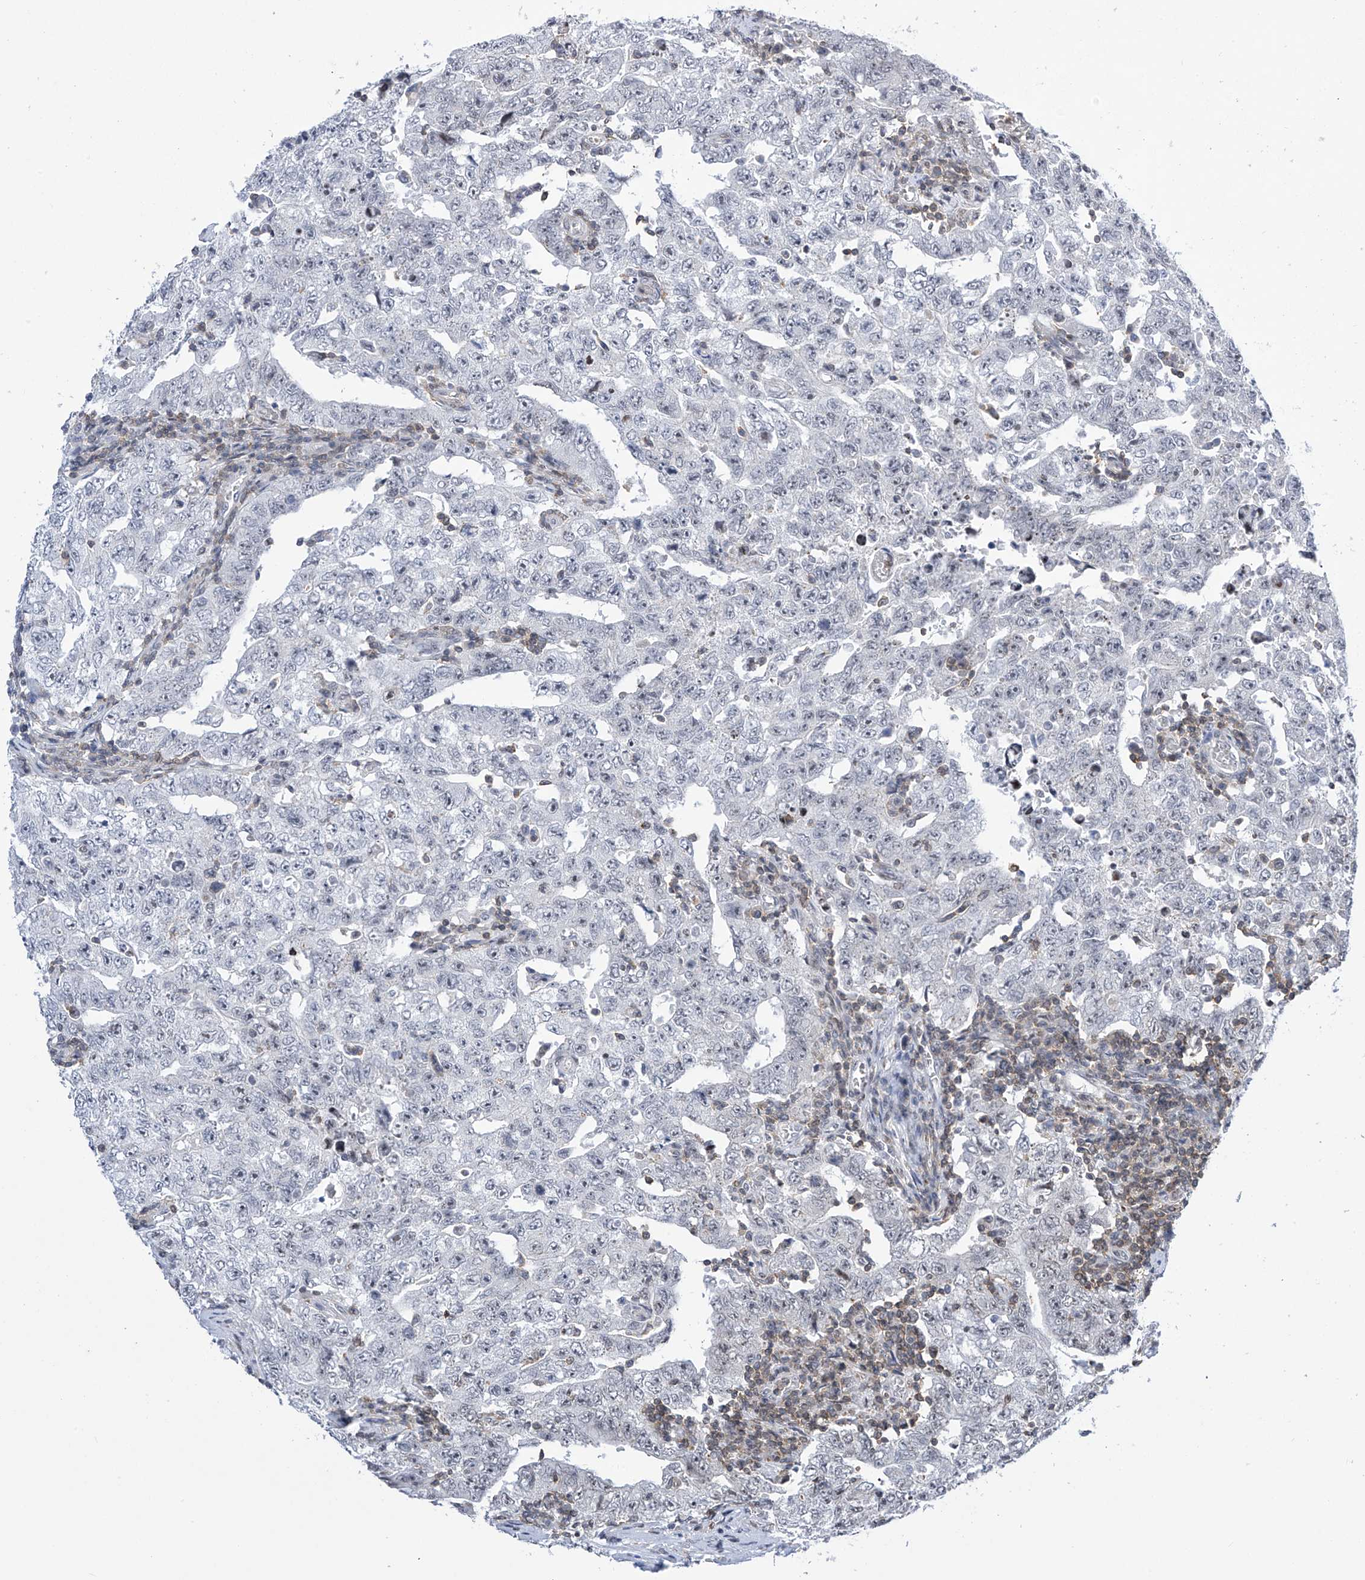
{"staining": {"intensity": "negative", "quantity": "none", "location": "none"}, "tissue": "testis cancer", "cell_type": "Tumor cells", "image_type": "cancer", "snomed": [{"axis": "morphology", "description": "Carcinoma, Embryonal, NOS"}, {"axis": "topography", "description": "Testis"}], "caption": "This is an IHC histopathology image of human embryonal carcinoma (testis). There is no staining in tumor cells.", "gene": "MSL3", "patient": {"sex": "male", "age": 26}}